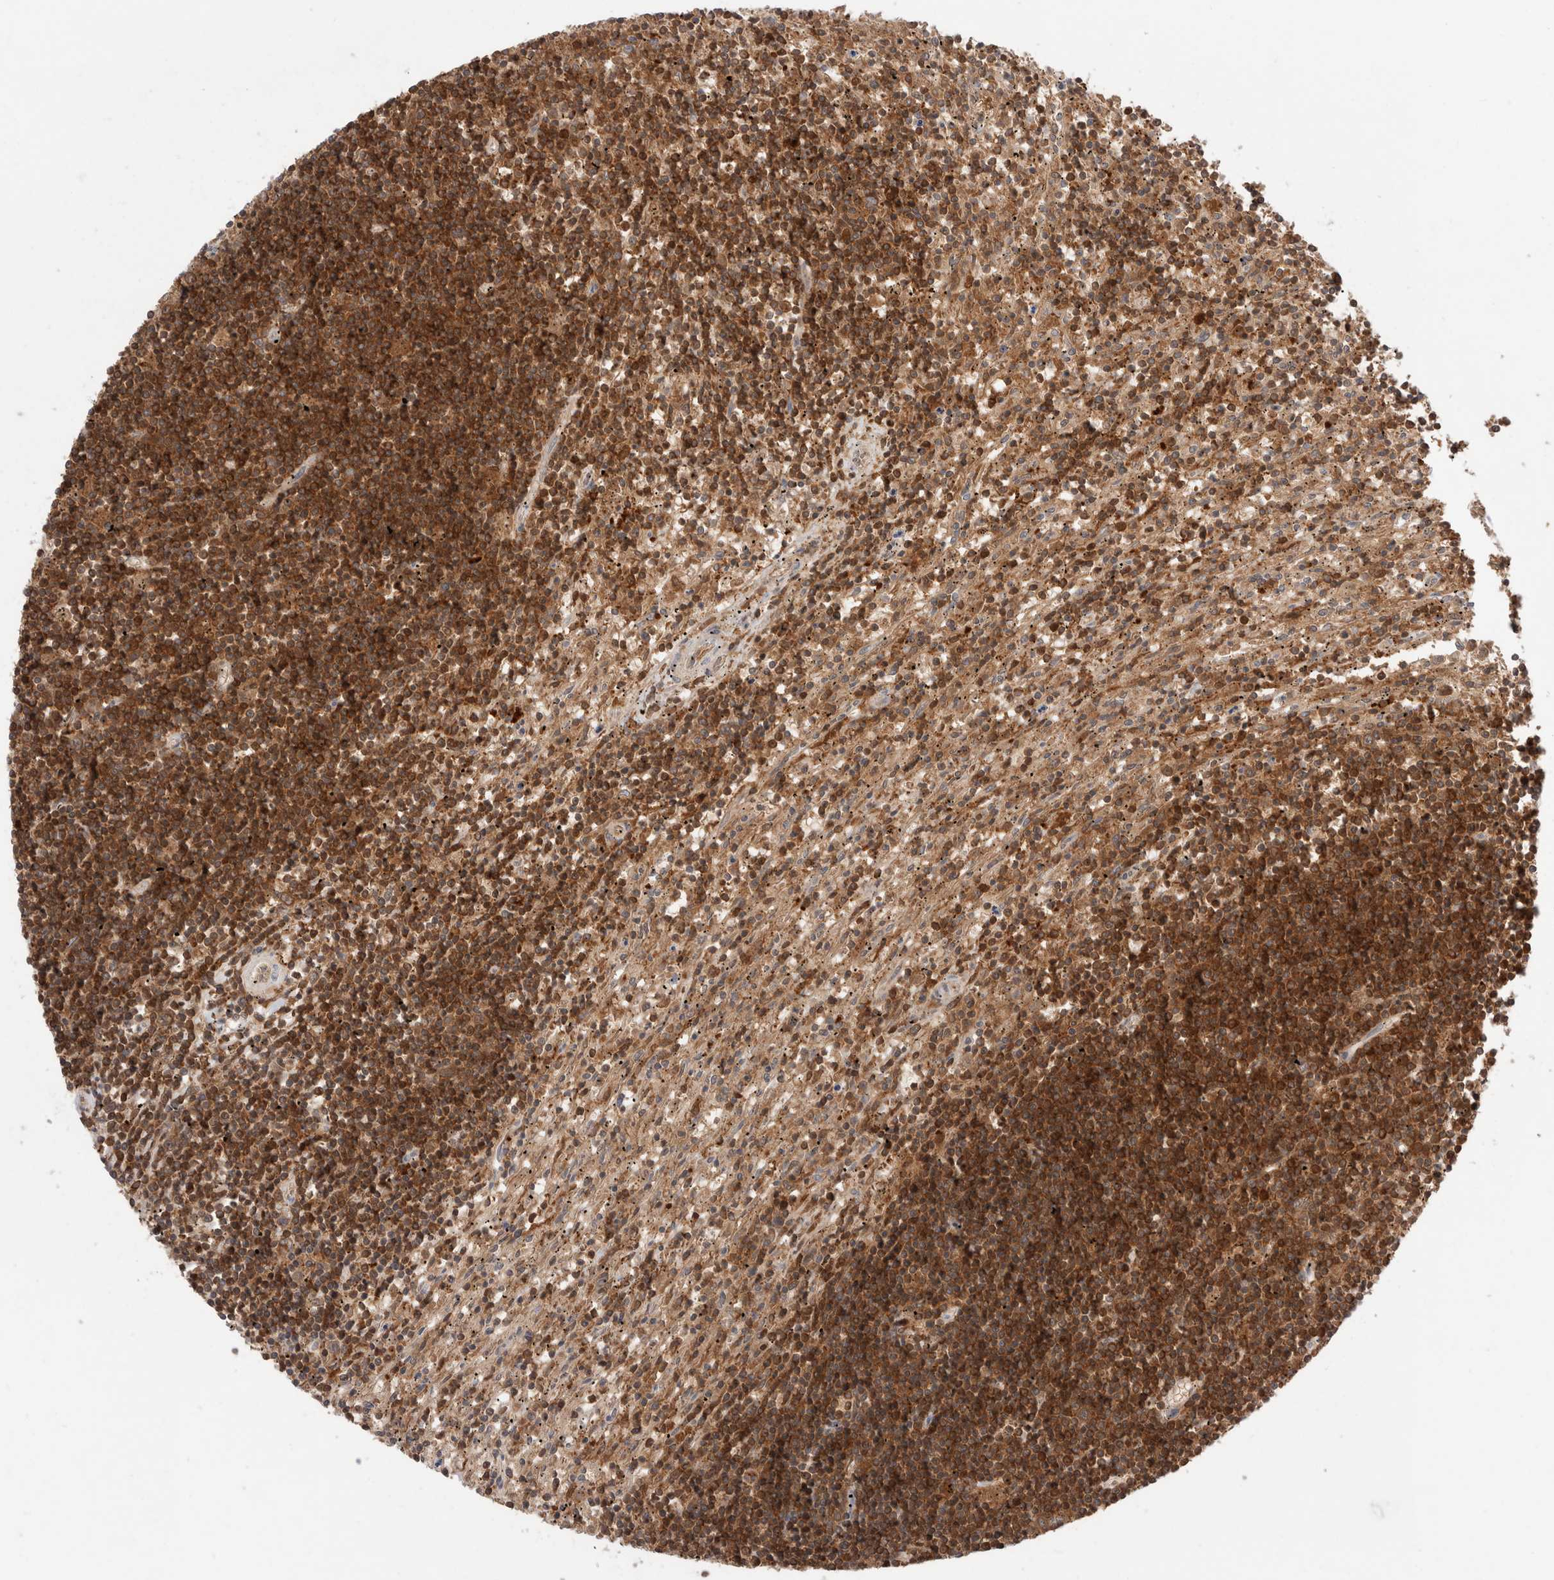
{"staining": {"intensity": "strong", "quantity": ">75%", "location": "cytoplasmic/membranous"}, "tissue": "lymphoma", "cell_type": "Tumor cells", "image_type": "cancer", "snomed": [{"axis": "morphology", "description": "Malignant lymphoma, non-Hodgkin's type, Low grade"}, {"axis": "topography", "description": "Spleen"}], "caption": "Low-grade malignant lymphoma, non-Hodgkin's type stained with a brown dye demonstrates strong cytoplasmic/membranous positive positivity in about >75% of tumor cells.", "gene": "KLHL14", "patient": {"sex": "male", "age": 76}}